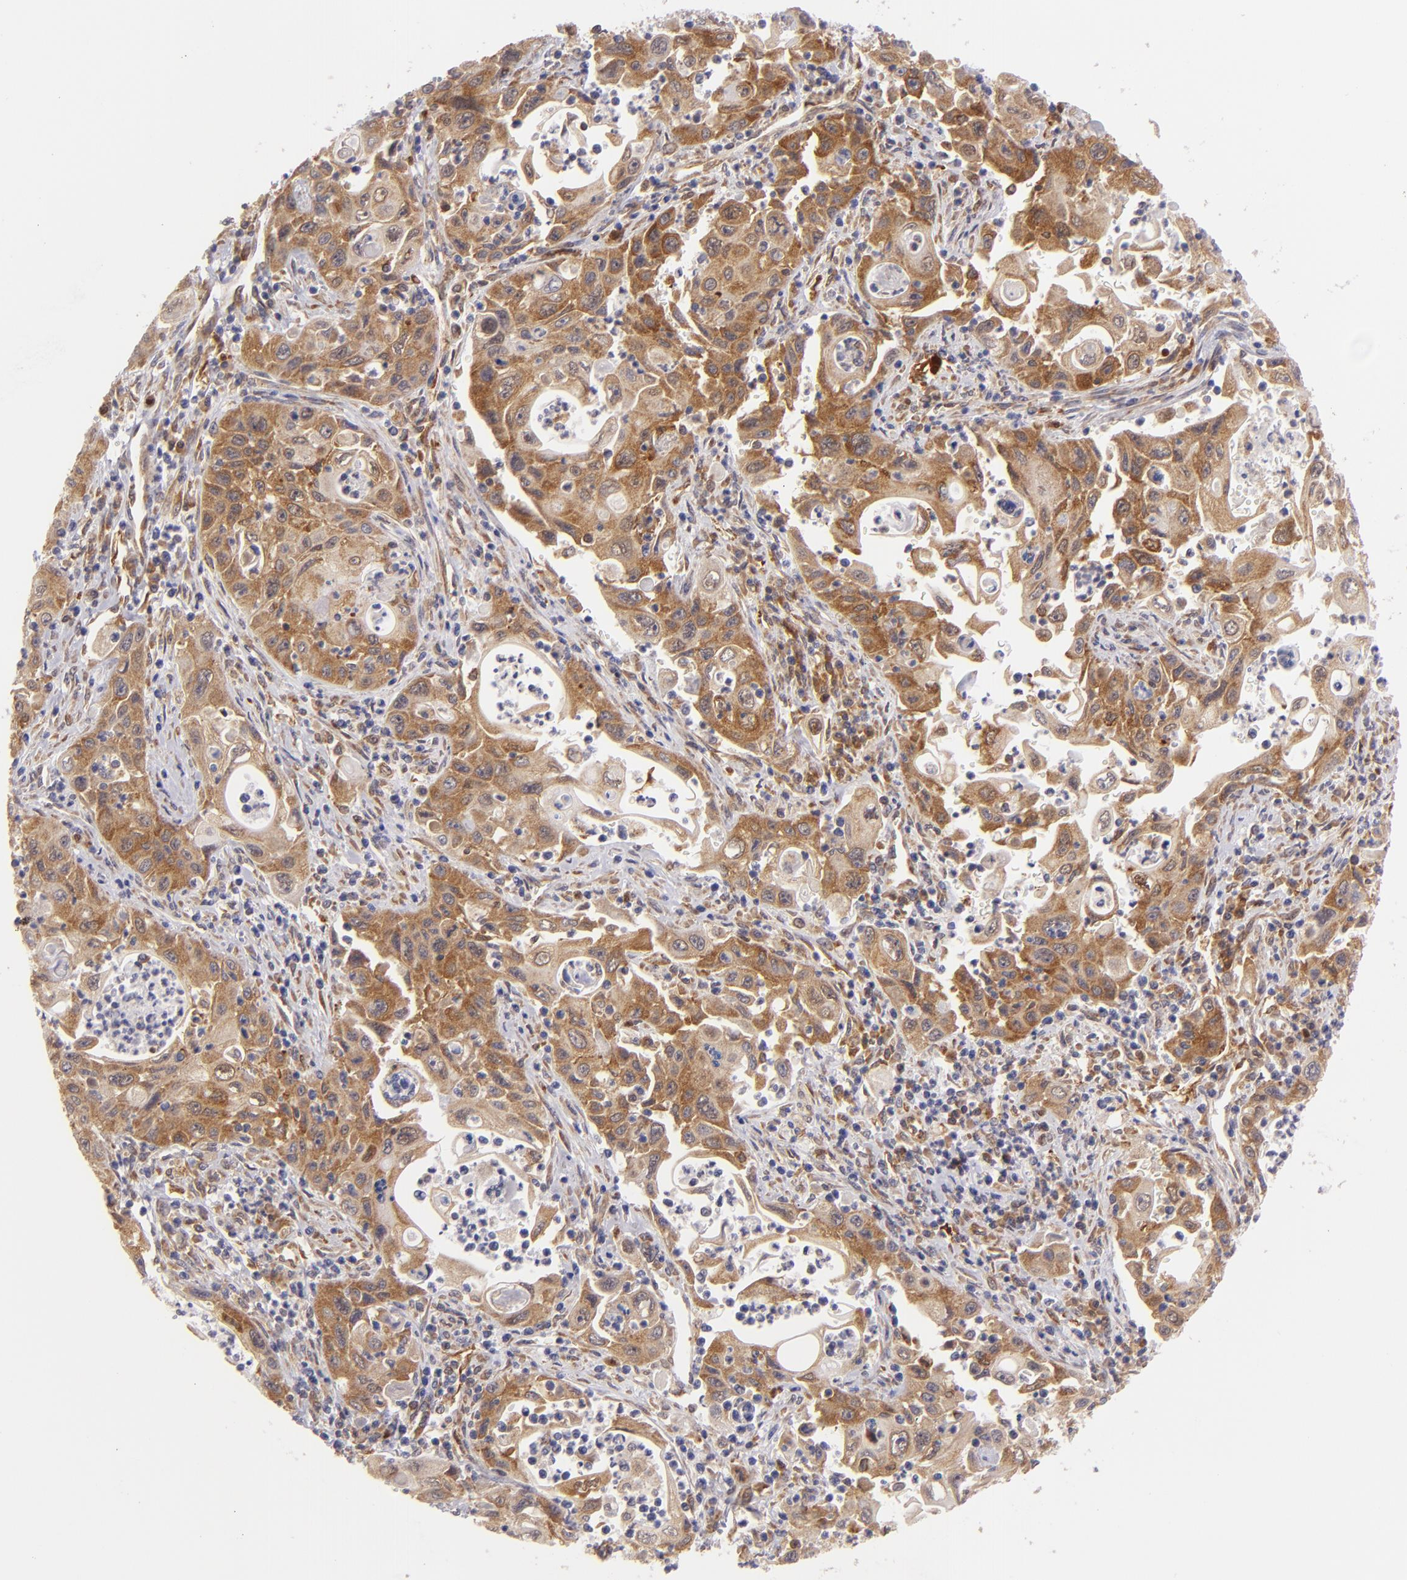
{"staining": {"intensity": "moderate", "quantity": "25%-75%", "location": "cytoplasmic/membranous"}, "tissue": "pancreatic cancer", "cell_type": "Tumor cells", "image_type": "cancer", "snomed": [{"axis": "morphology", "description": "Adenocarcinoma, NOS"}, {"axis": "topography", "description": "Pancreas"}], "caption": "Immunohistochemistry (IHC) of adenocarcinoma (pancreatic) exhibits medium levels of moderate cytoplasmic/membranous expression in approximately 25%-75% of tumor cells.", "gene": "PTPN13", "patient": {"sex": "male", "age": 70}}